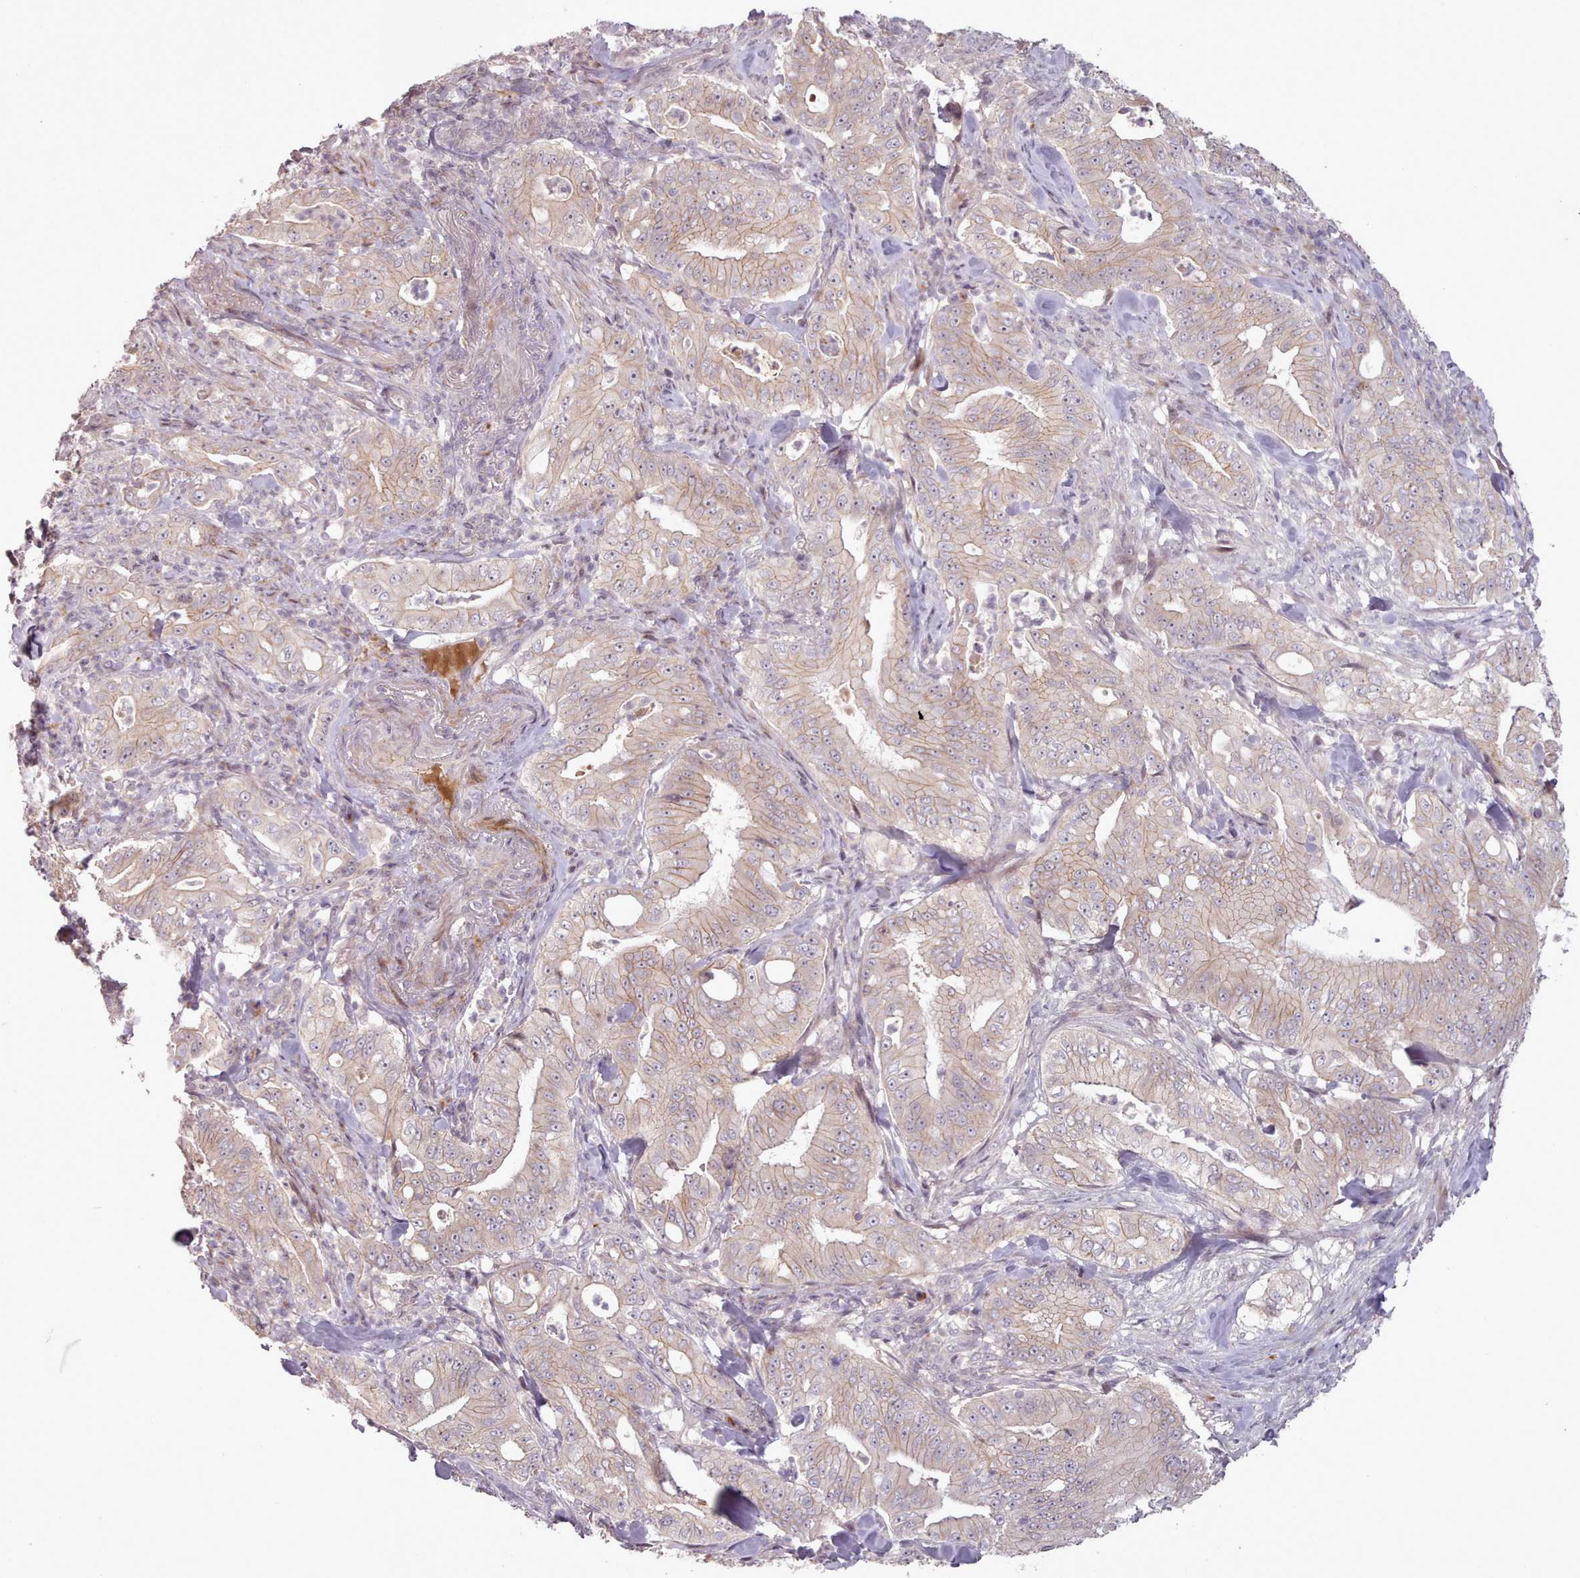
{"staining": {"intensity": "moderate", "quantity": "25%-75%", "location": "cytoplasmic/membranous"}, "tissue": "pancreatic cancer", "cell_type": "Tumor cells", "image_type": "cancer", "snomed": [{"axis": "morphology", "description": "Adenocarcinoma, NOS"}, {"axis": "topography", "description": "Pancreas"}], "caption": "This is an image of immunohistochemistry (IHC) staining of adenocarcinoma (pancreatic), which shows moderate staining in the cytoplasmic/membranous of tumor cells.", "gene": "LEFTY2", "patient": {"sex": "male", "age": 71}}